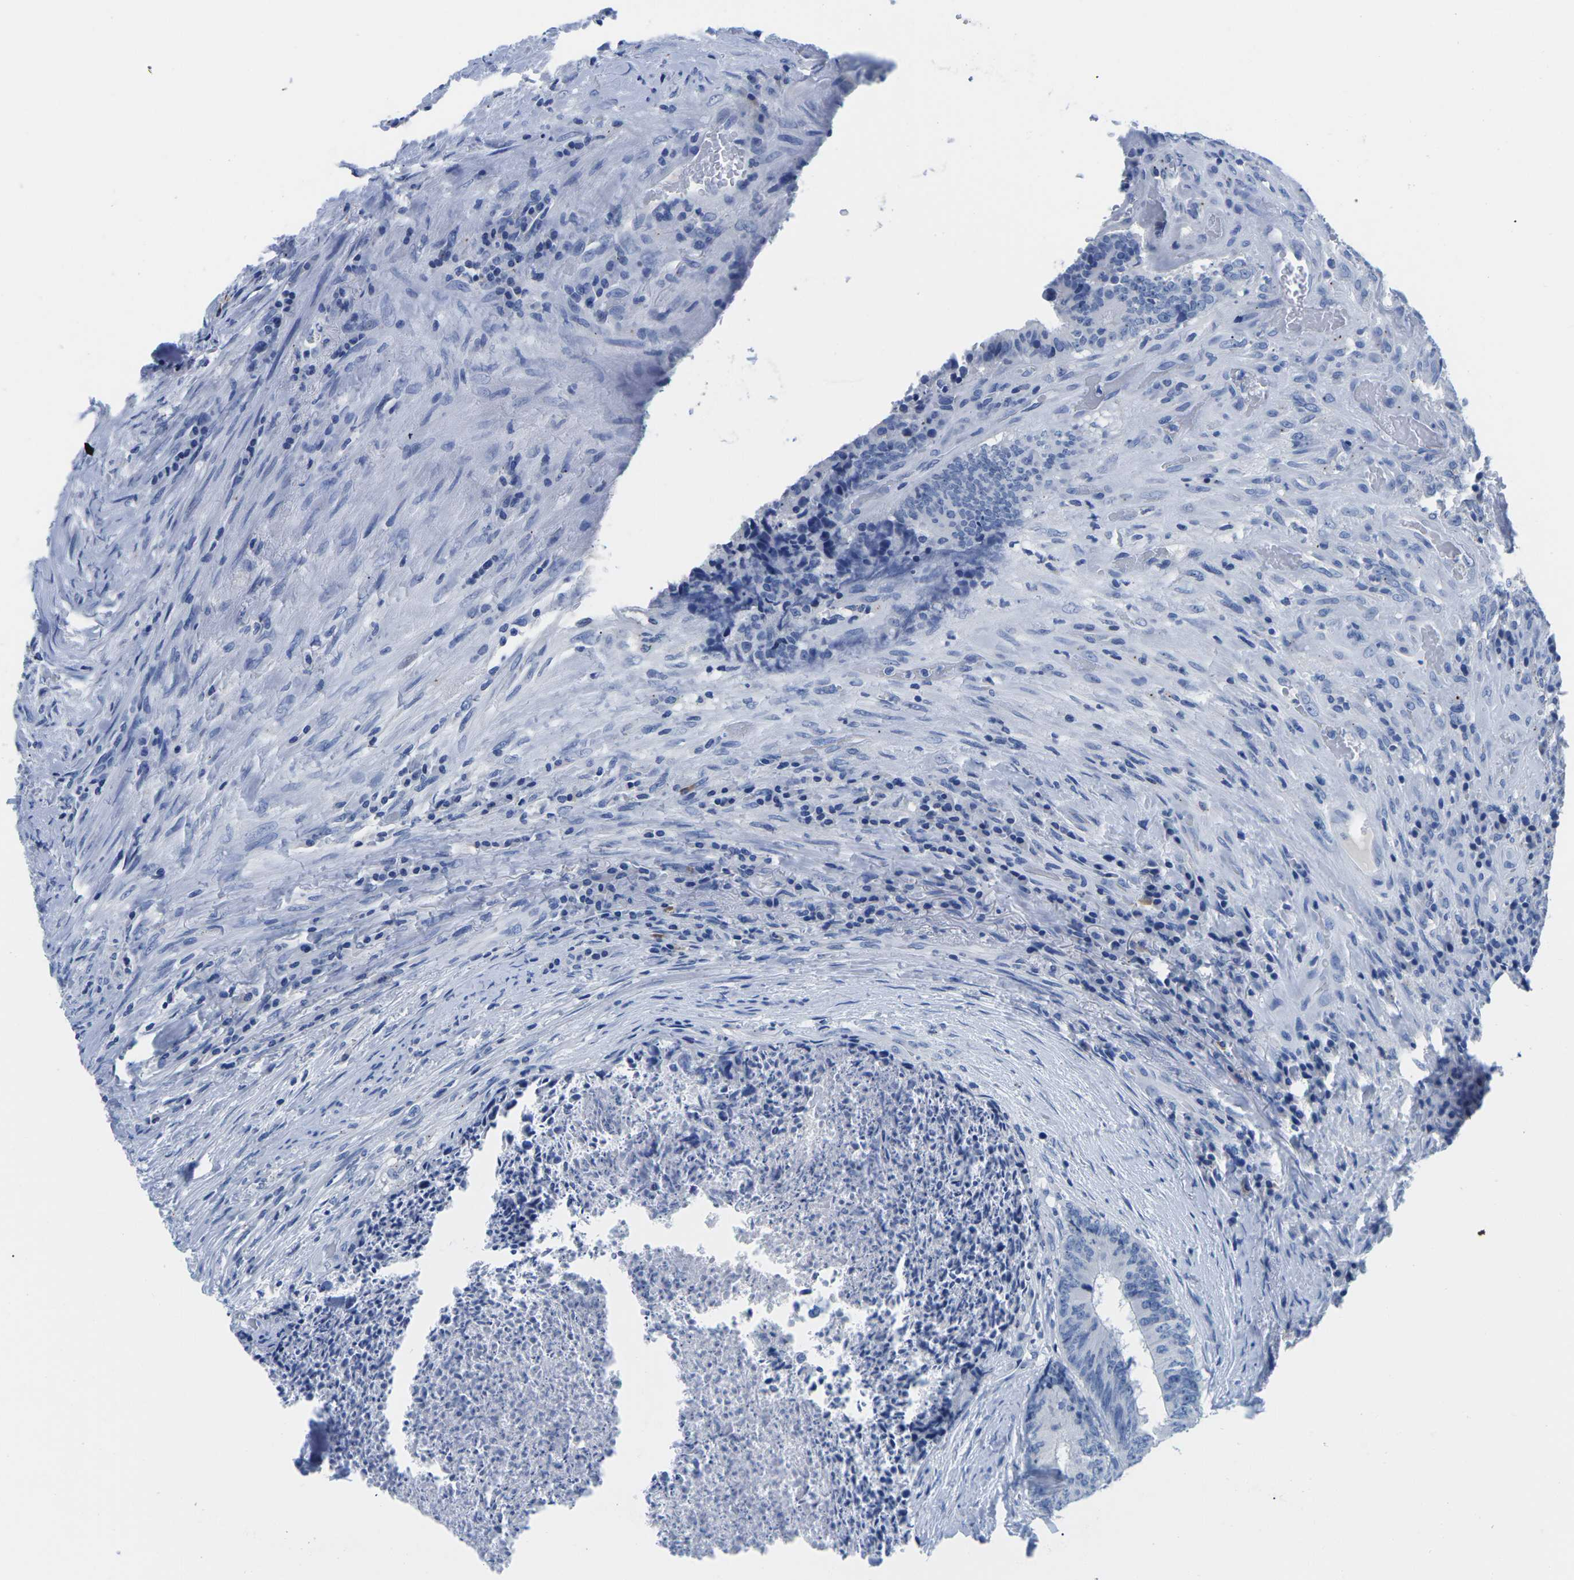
{"staining": {"intensity": "negative", "quantity": "none", "location": "none"}, "tissue": "colorectal cancer", "cell_type": "Tumor cells", "image_type": "cancer", "snomed": [{"axis": "morphology", "description": "Adenocarcinoma, NOS"}, {"axis": "topography", "description": "Rectum"}], "caption": "Tumor cells are negative for brown protein staining in colorectal adenocarcinoma.", "gene": "CYP1A2", "patient": {"sex": "male", "age": 72}}